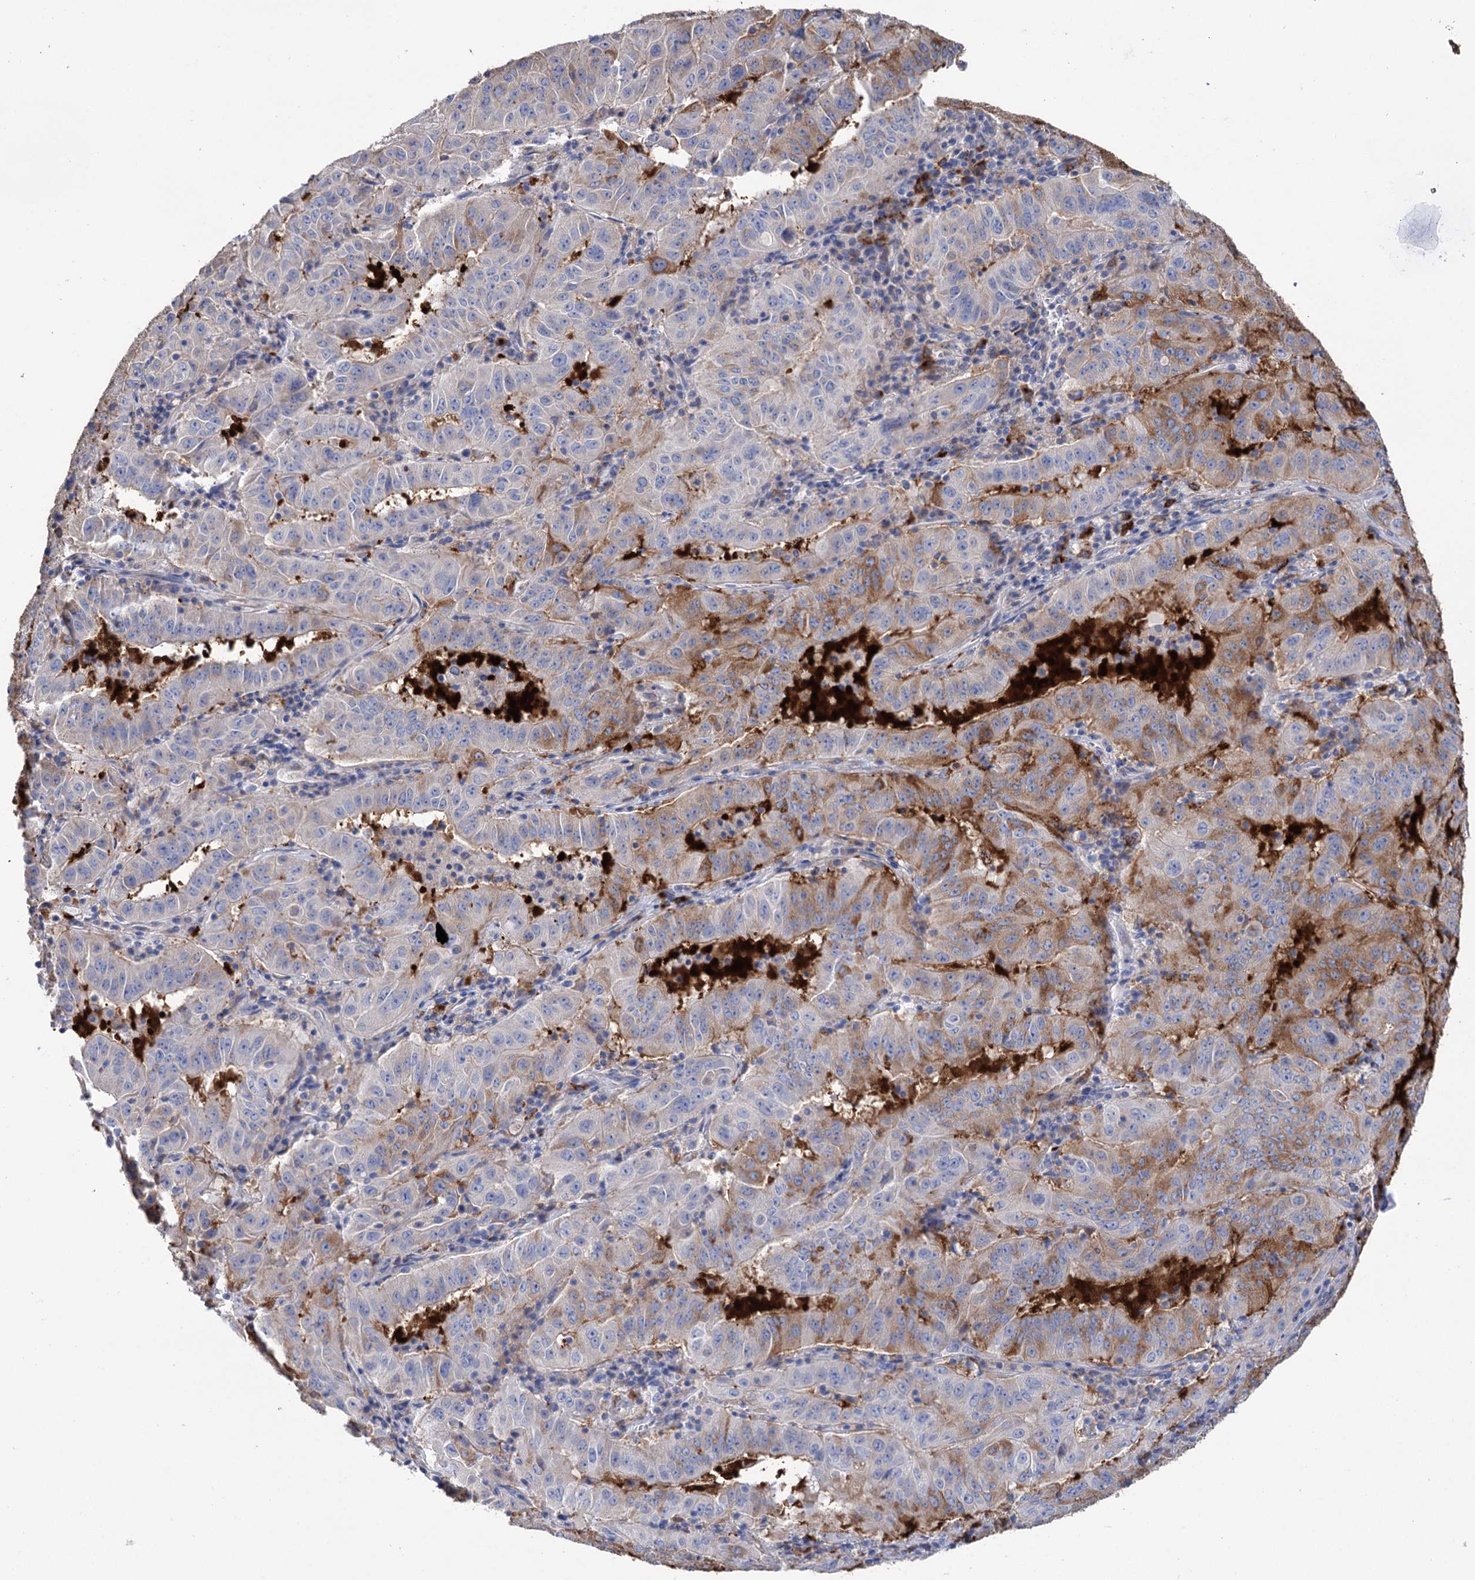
{"staining": {"intensity": "moderate", "quantity": "25%-75%", "location": "cytoplasmic/membranous"}, "tissue": "pancreatic cancer", "cell_type": "Tumor cells", "image_type": "cancer", "snomed": [{"axis": "morphology", "description": "Adenocarcinoma, NOS"}, {"axis": "topography", "description": "Pancreas"}], "caption": "High-power microscopy captured an immunohistochemistry (IHC) micrograph of adenocarcinoma (pancreatic), revealing moderate cytoplasmic/membranous positivity in approximately 25%-75% of tumor cells.", "gene": "BBS4", "patient": {"sex": "male", "age": 63}}